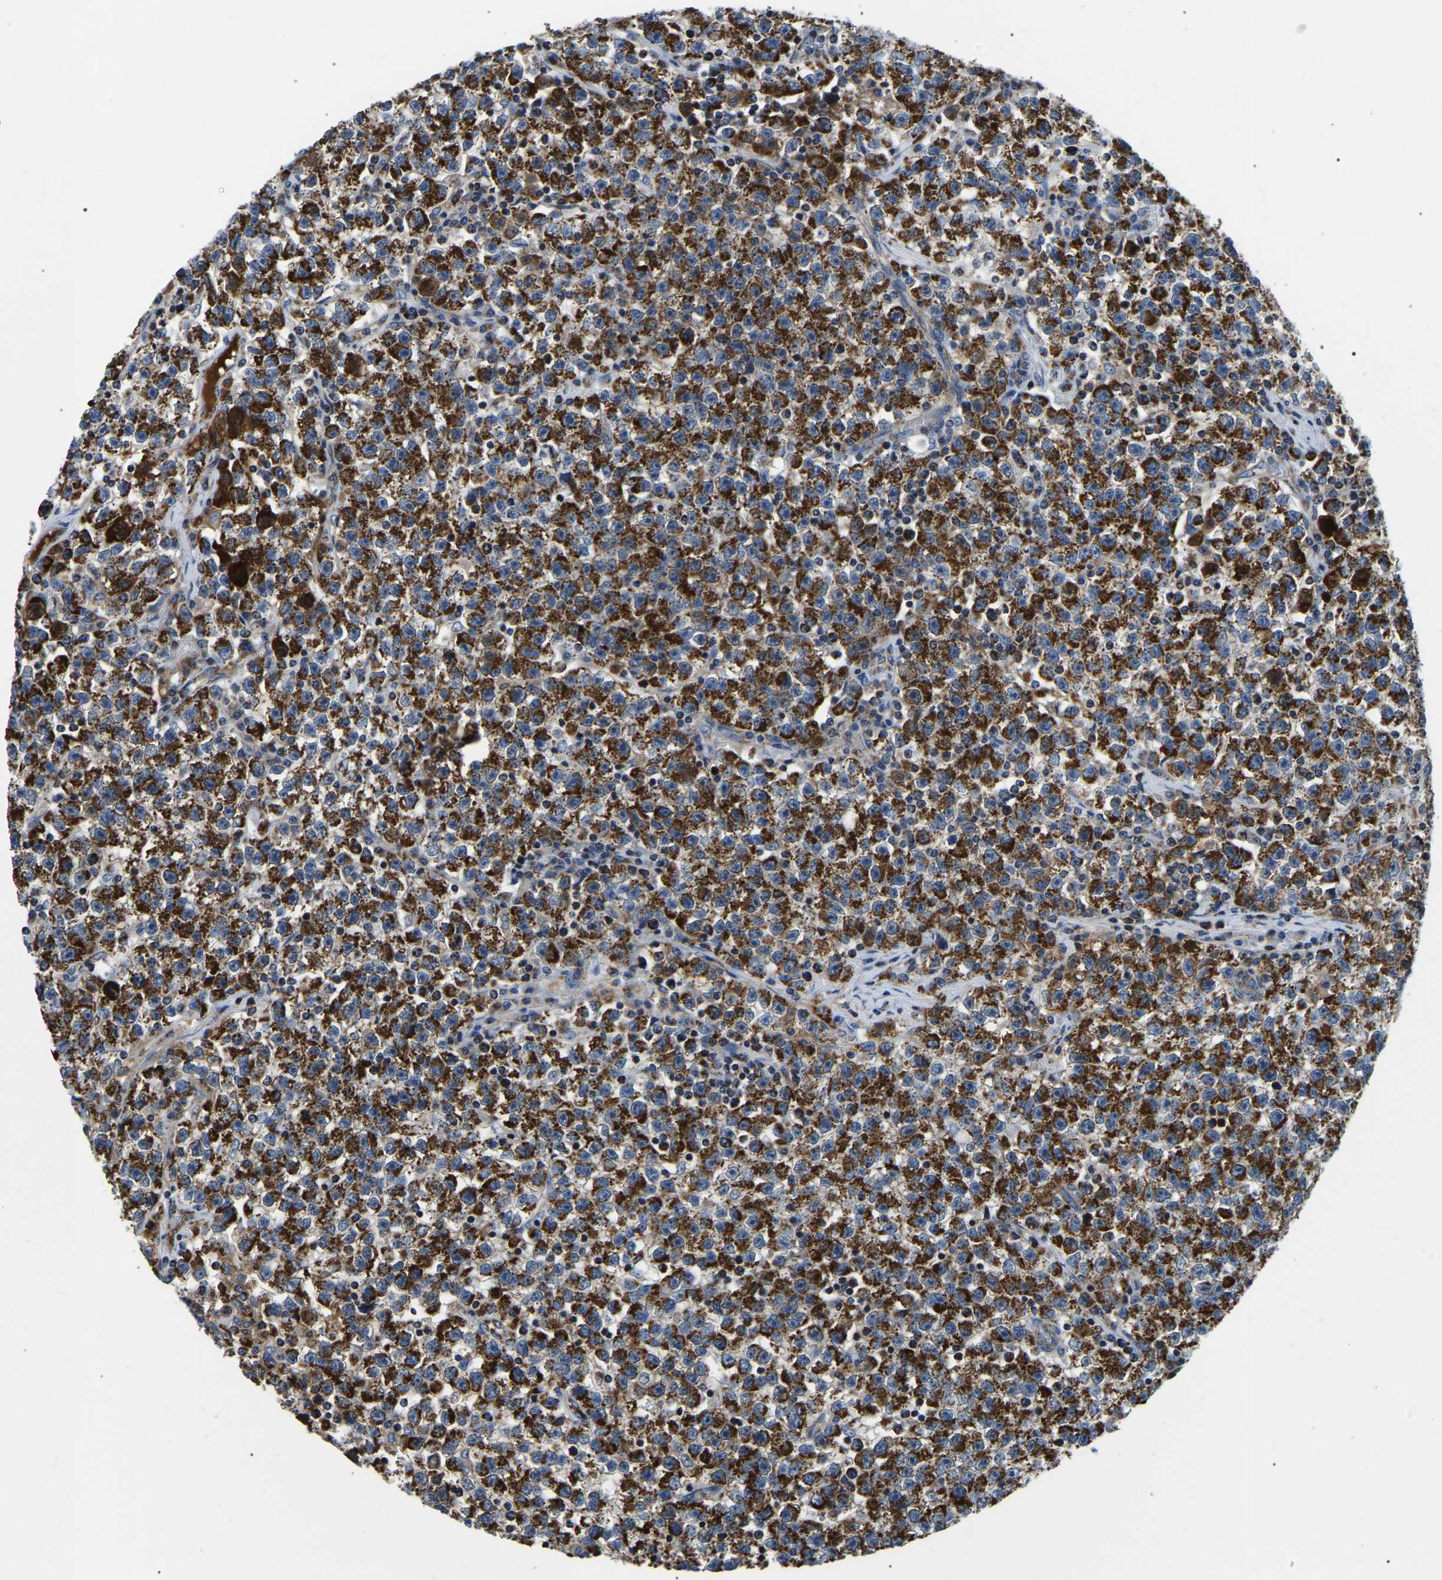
{"staining": {"intensity": "strong", "quantity": ">75%", "location": "cytoplasmic/membranous"}, "tissue": "testis cancer", "cell_type": "Tumor cells", "image_type": "cancer", "snomed": [{"axis": "morphology", "description": "Seminoma, NOS"}, {"axis": "topography", "description": "Testis"}], "caption": "The immunohistochemical stain shows strong cytoplasmic/membranous positivity in tumor cells of testis seminoma tissue.", "gene": "PPM1E", "patient": {"sex": "male", "age": 22}}